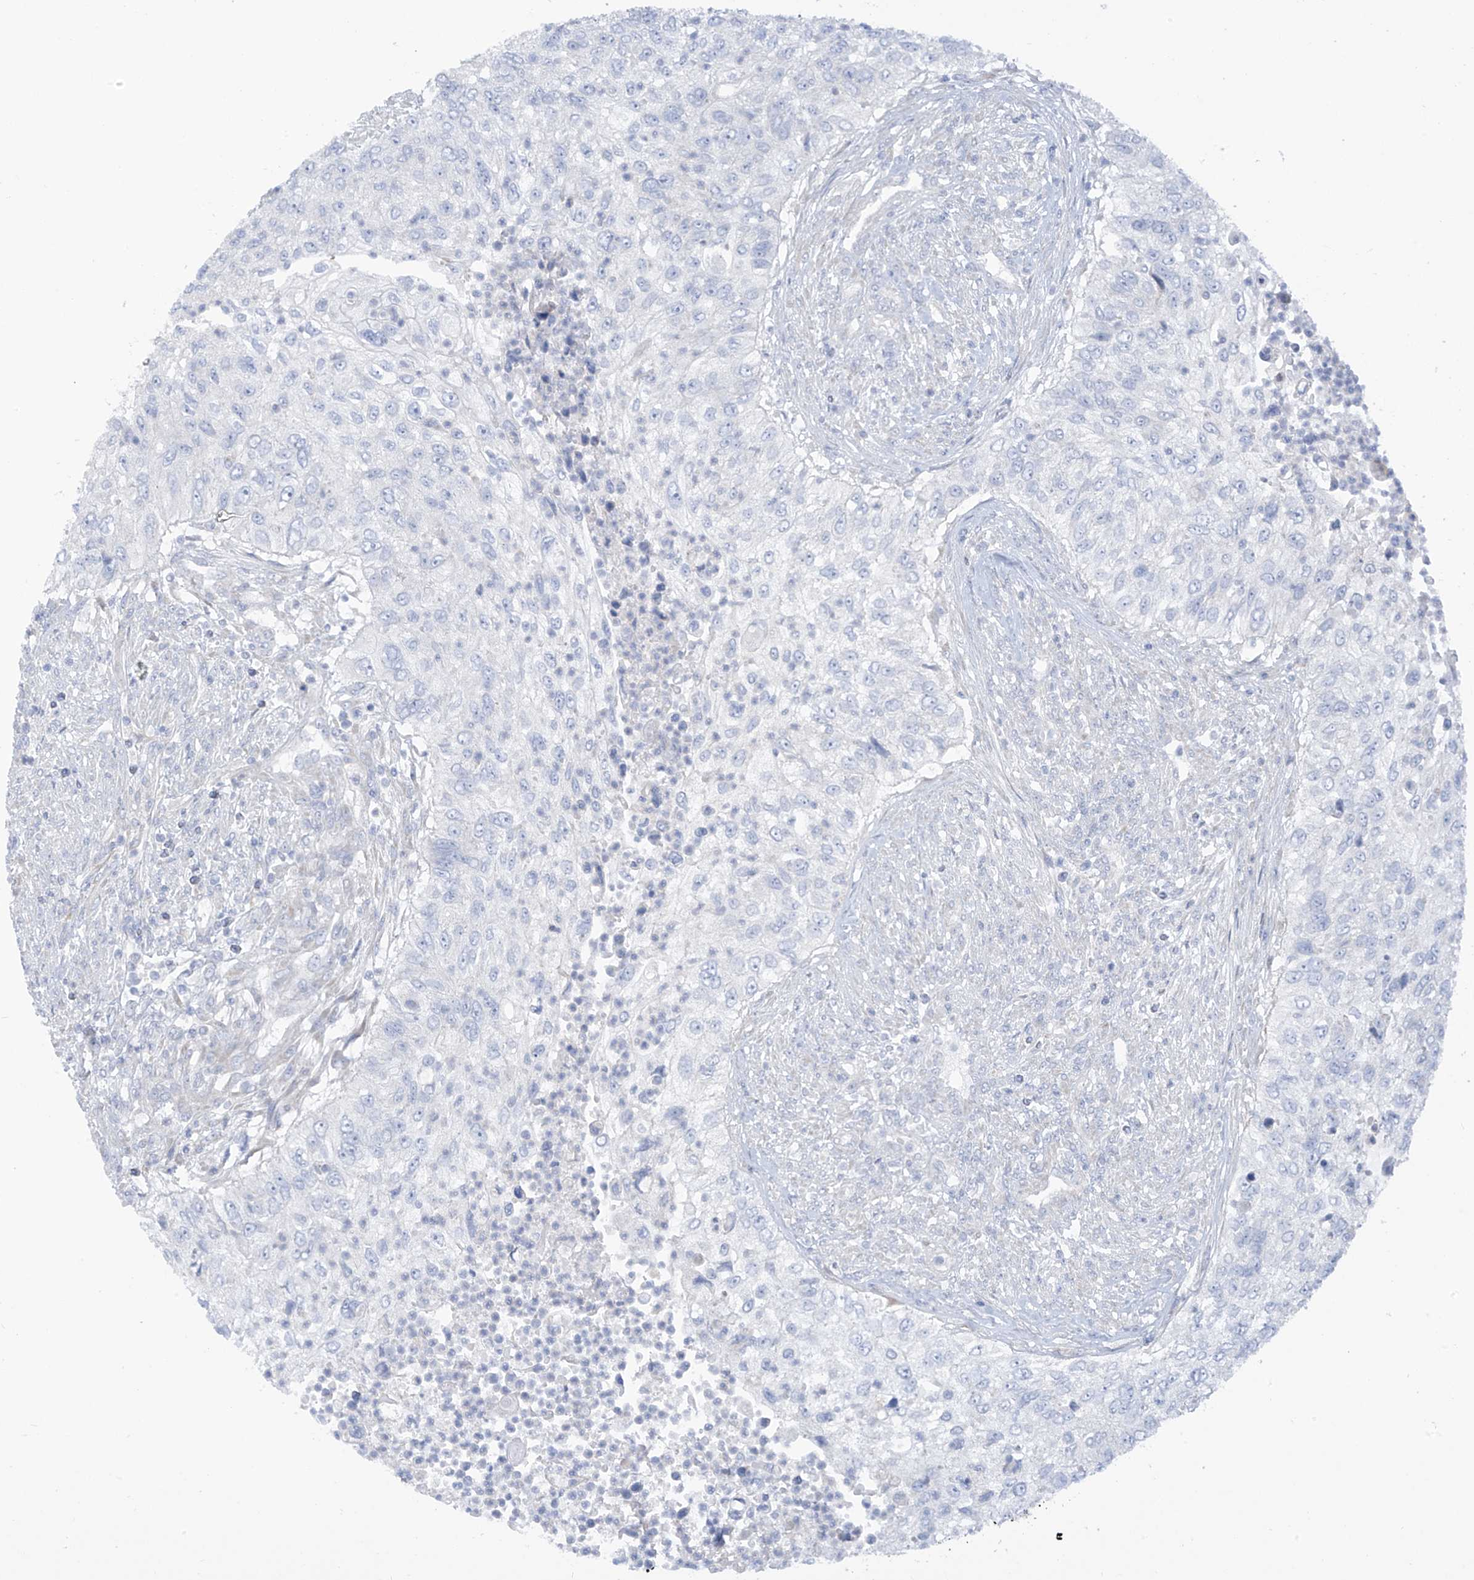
{"staining": {"intensity": "negative", "quantity": "none", "location": "none"}, "tissue": "urothelial cancer", "cell_type": "Tumor cells", "image_type": "cancer", "snomed": [{"axis": "morphology", "description": "Urothelial carcinoma, High grade"}, {"axis": "topography", "description": "Urinary bladder"}], "caption": "Immunohistochemistry (IHC) of human high-grade urothelial carcinoma demonstrates no staining in tumor cells. (DAB (3,3'-diaminobenzidine) immunohistochemistry visualized using brightfield microscopy, high magnification).", "gene": "TRMT2B", "patient": {"sex": "female", "age": 60}}